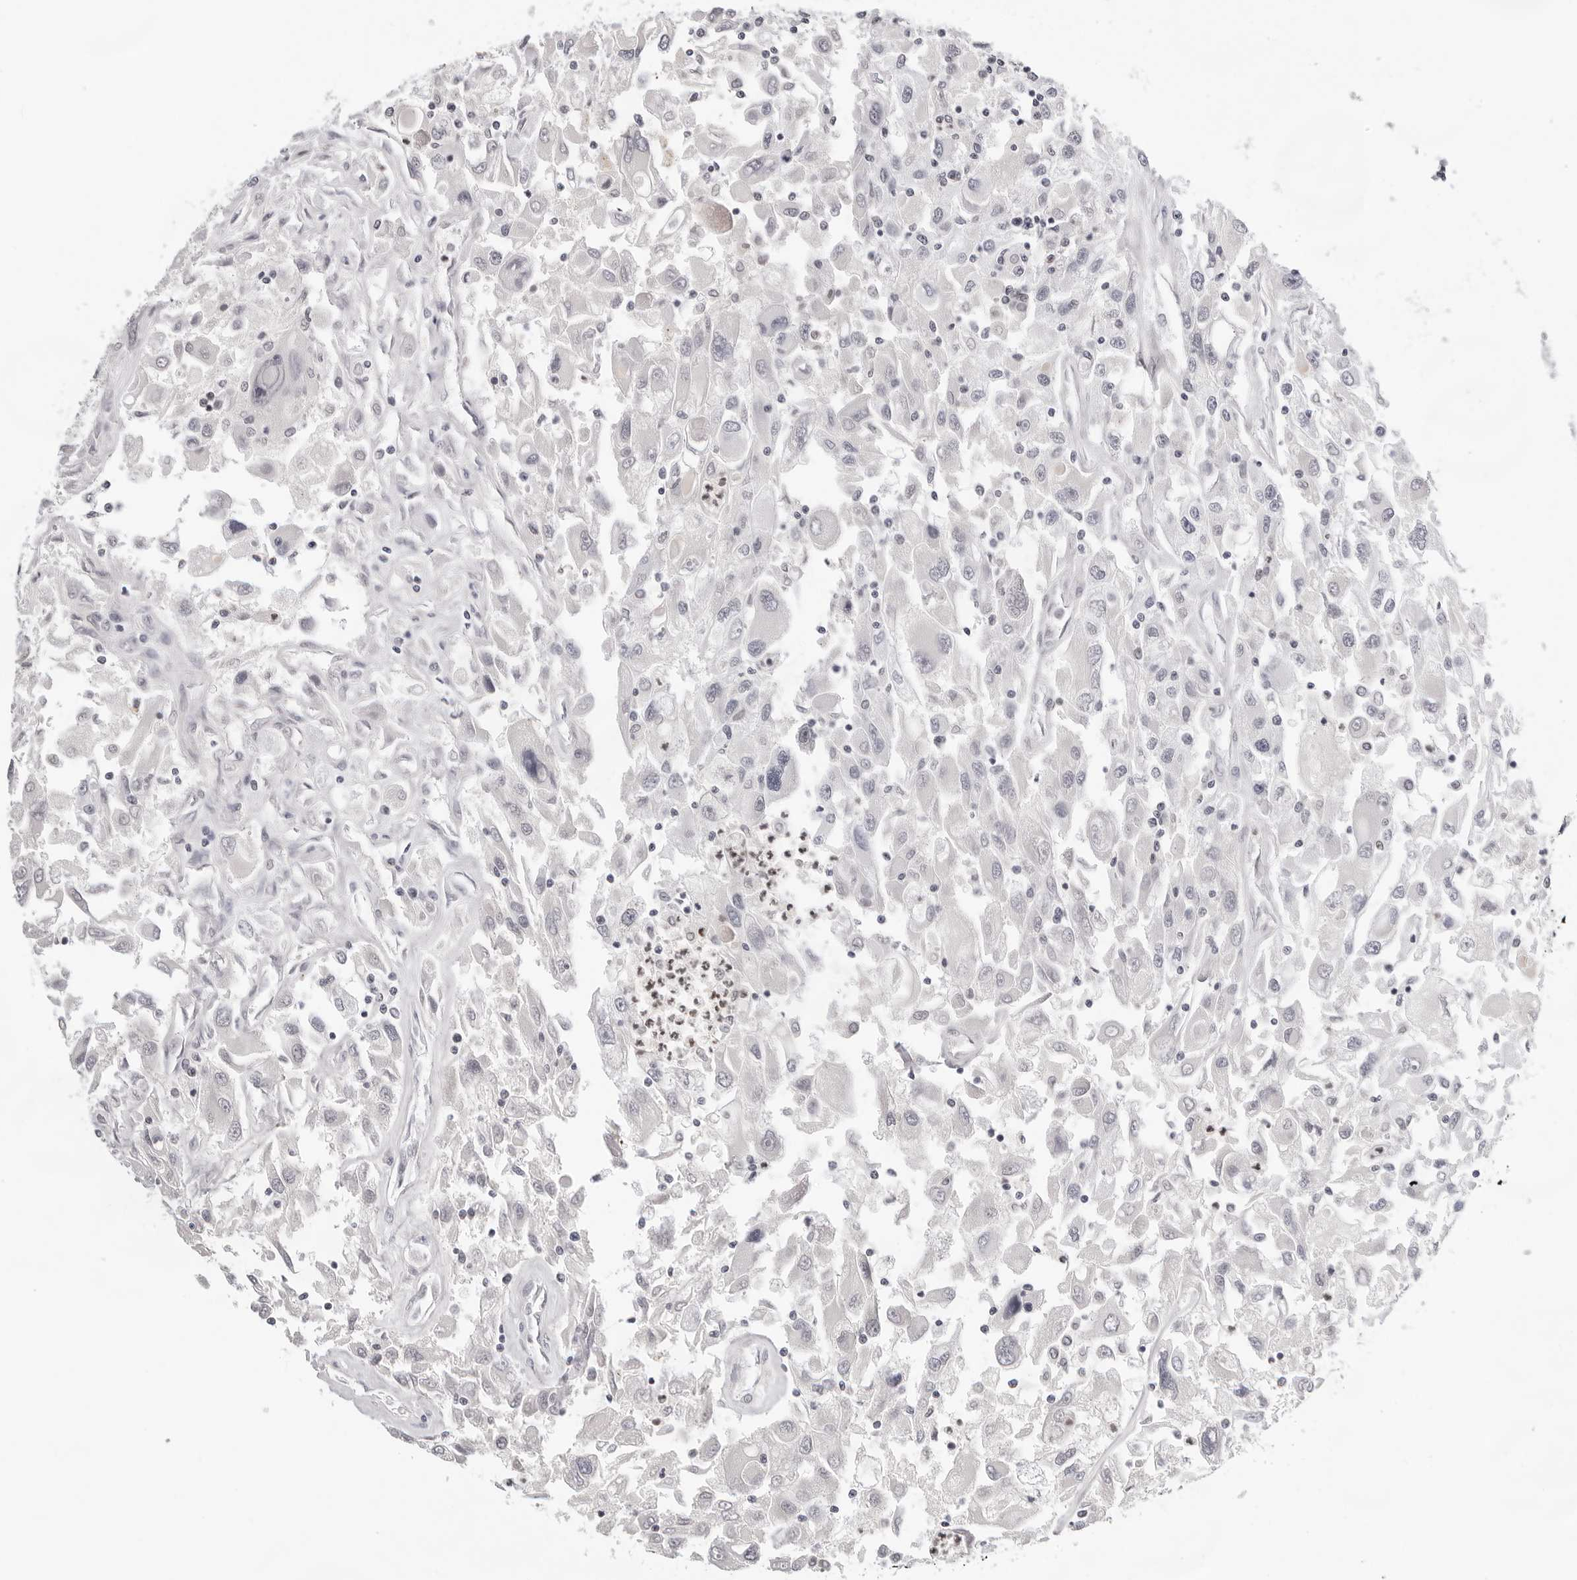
{"staining": {"intensity": "negative", "quantity": "none", "location": "none"}, "tissue": "renal cancer", "cell_type": "Tumor cells", "image_type": "cancer", "snomed": [{"axis": "morphology", "description": "Adenocarcinoma, NOS"}, {"axis": "topography", "description": "Kidney"}], "caption": "DAB immunohistochemical staining of renal cancer (adenocarcinoma) displays no significant positivity in tumor cells.", "gene": "OGG1", "patient": {"sex": "female", "age": 52}}